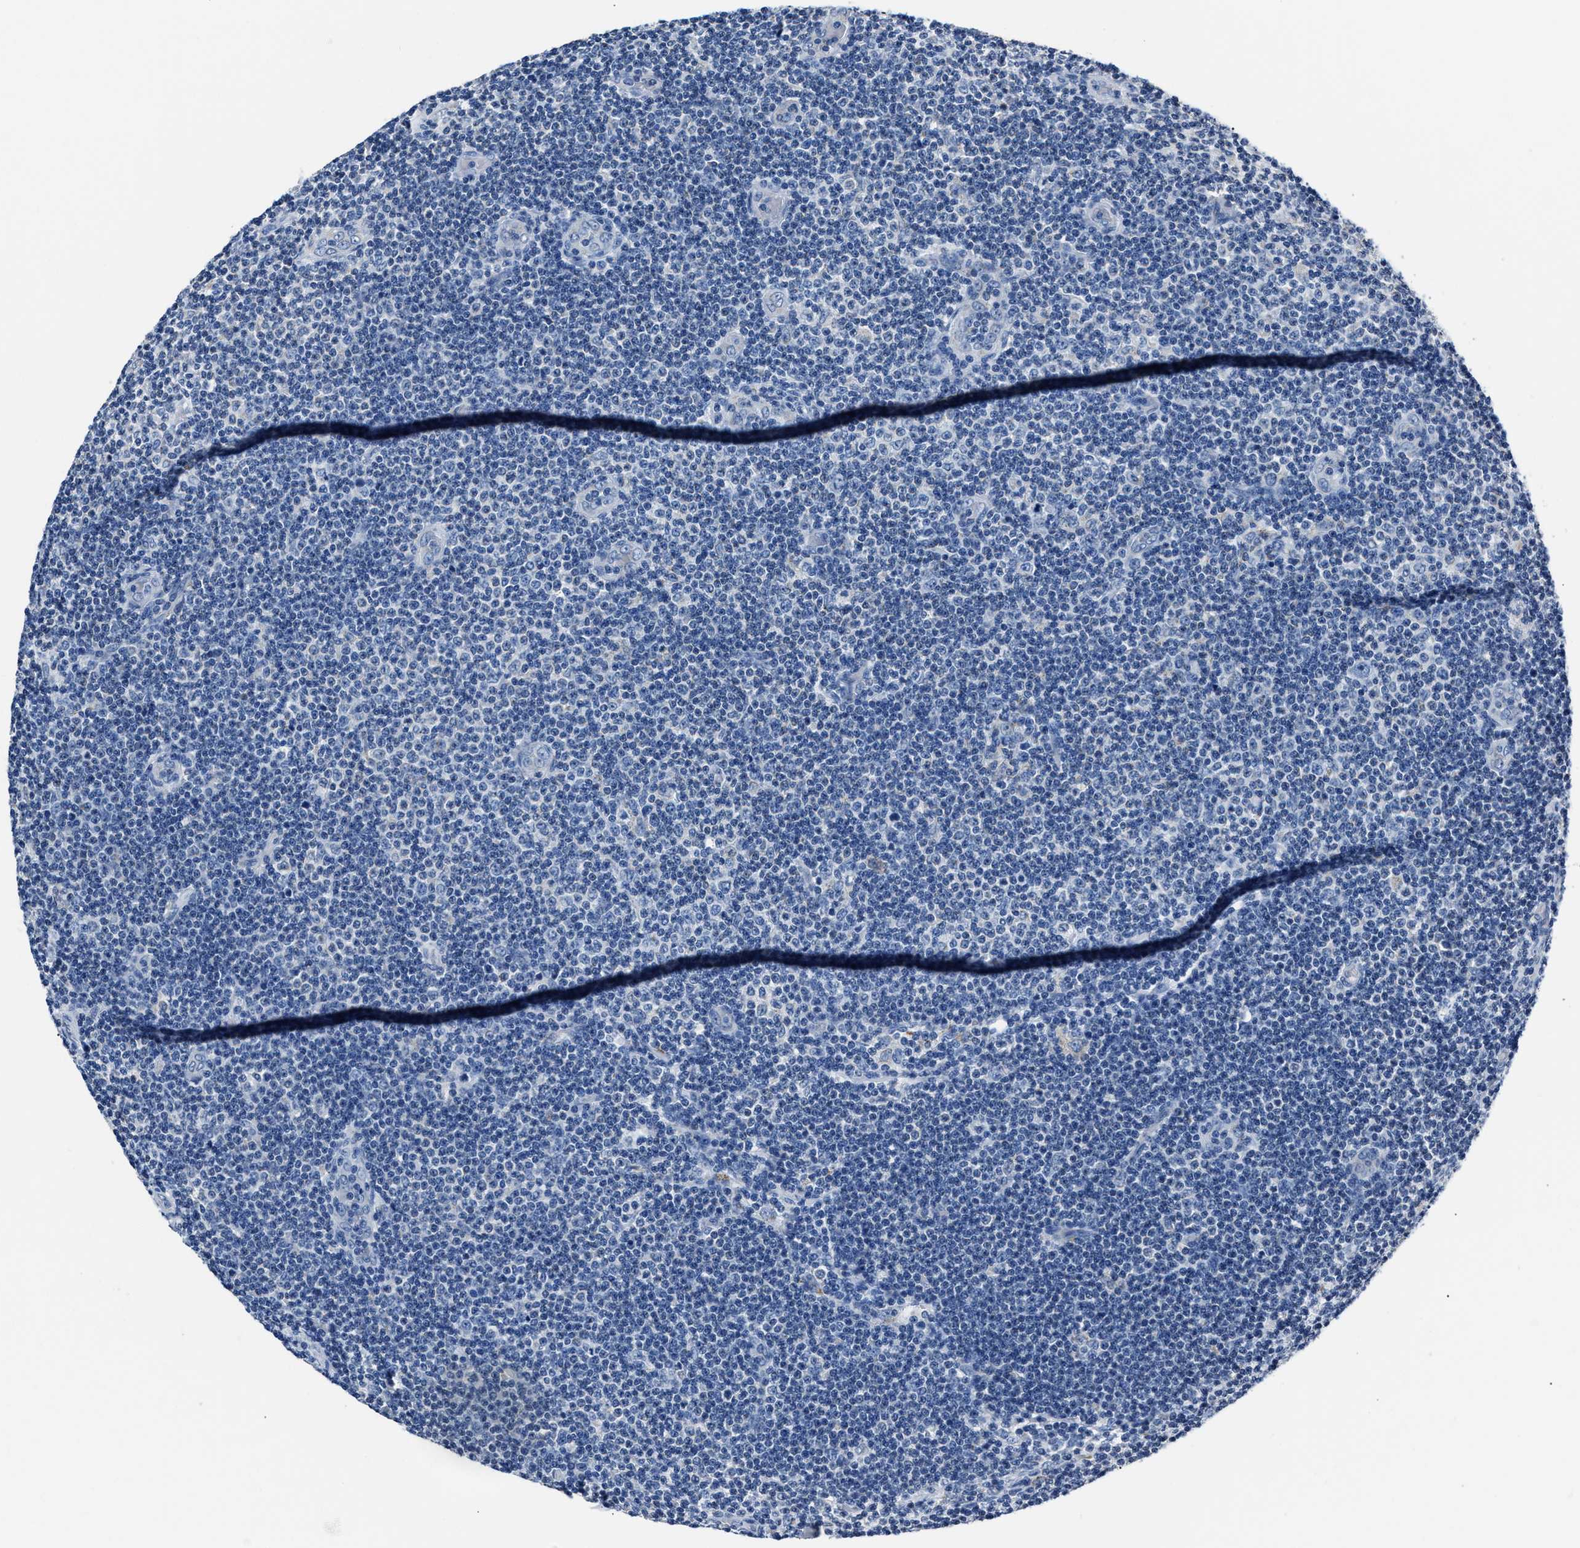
{"staining": {"intensity": "negative", "quantity": "none", "location": "none"}, "tissue": "lymphoma", "cell_type": "Tumor cells", "image_type": "cancer", "snomed": [{"axis": "morphology", "description": "Malignant lymphoma, non-Hodgkin's type, Low grade"}, {"axis": "topography", "description": "Lymph node"}], "caption": "Immunohistochemistry micrograph of neoplastic tissue: lymphoma stained with DAB (3,3'-diaminobenzidine) demonstrates no significant protein positivity in tumor cells. (DAB IHC visualized using brightfield microscopy, high magnification).", "gene": "AMACR", "patient": {"sex": "male", "age": 83}}